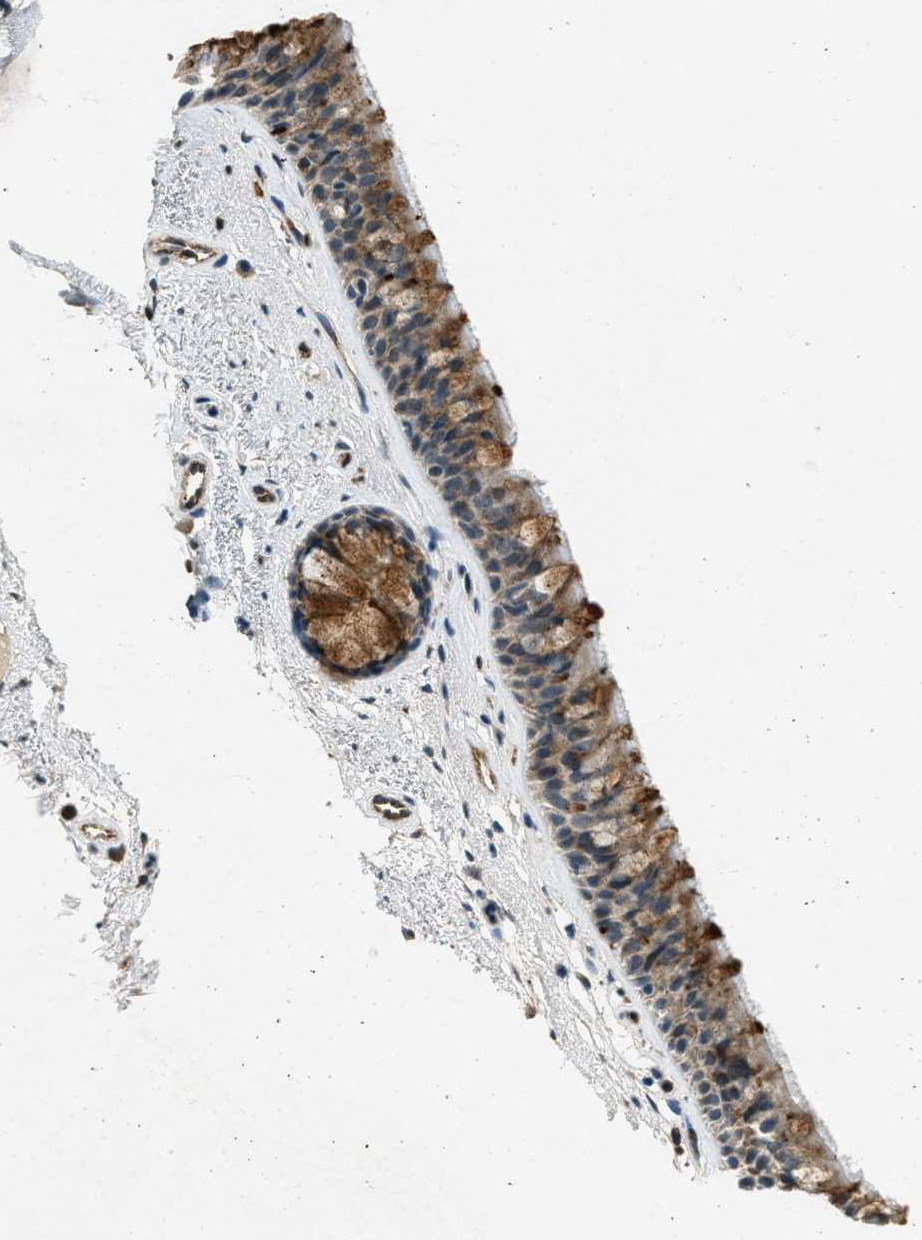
{"staining": {"intensity": "strong", "quantity": ">75%", "location": "cytoplasmic/membranous"}, "tissue": "bronchus", "cell_type": "Respiratory epithelial cells", "image_type": "normal", "snomed": [{"axis": "morphology", "description": "Normal tissue, NOS"}, {"axis": "topography", "description": "Bronchus"}], "caption": "A brown stain labels strong cytoplasmic/membranous staining of a protein in respiratory epithelial cells of normal bronchus.", "gene": "RAB3D", "patient": {"sex": "female", "age": 54}}